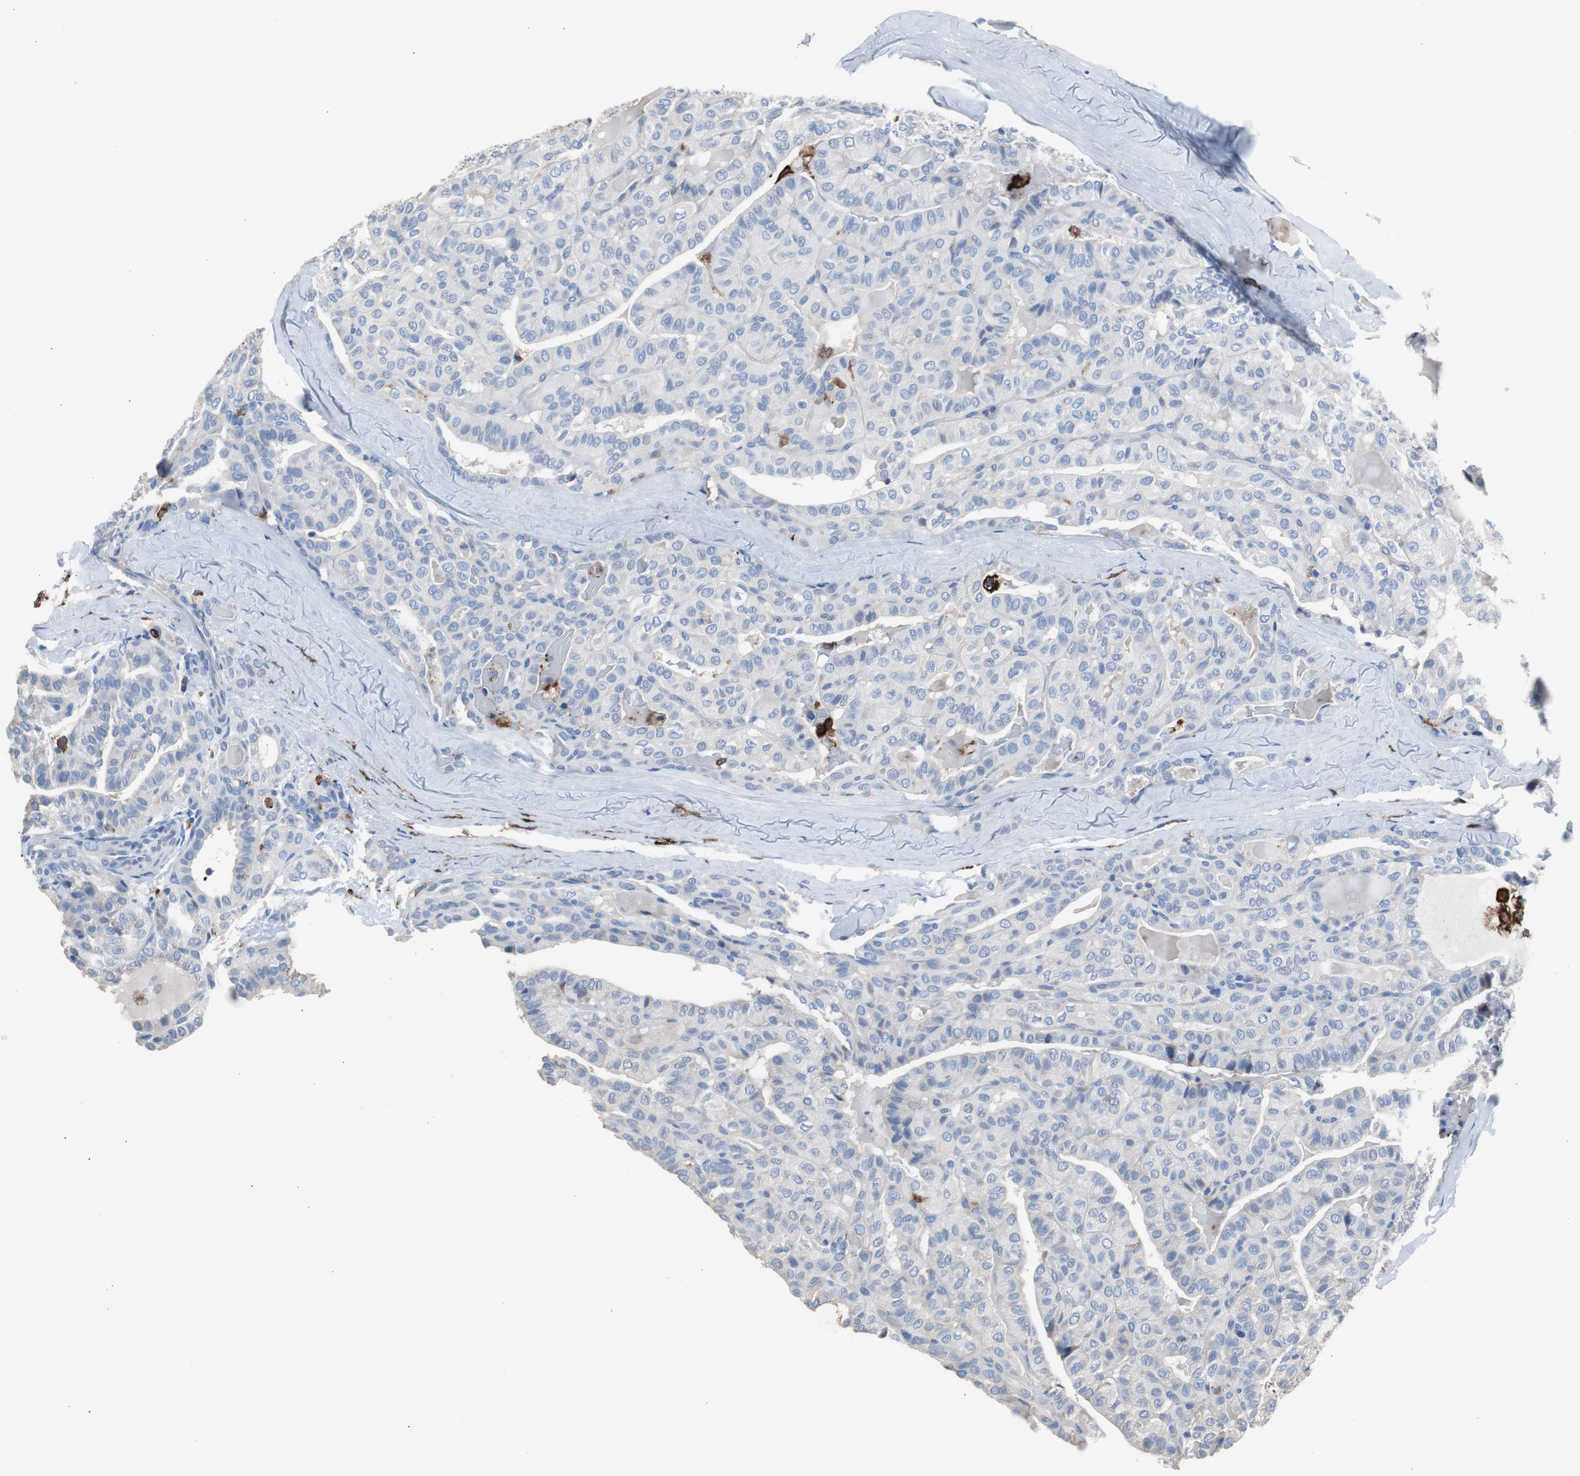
{"staining": {"intensity": "negative", "quantity": "none", "location": "none"}, "tissue": "thyroid cancer", "cell_type": "Tumor cells", "image_type": "cancer", "snomed": [{"axis": "morphology", "description": "Papillary adenocarcinoma, NOS"}, {"axis": "topography", "description": "Thyroid gland"}], "caption": "Tumor cells show no significant staining in papillary adenocarcinoma (thyroid).", "gene": "FCGR2B", "patient": {"sex": "male", "age": 77}}